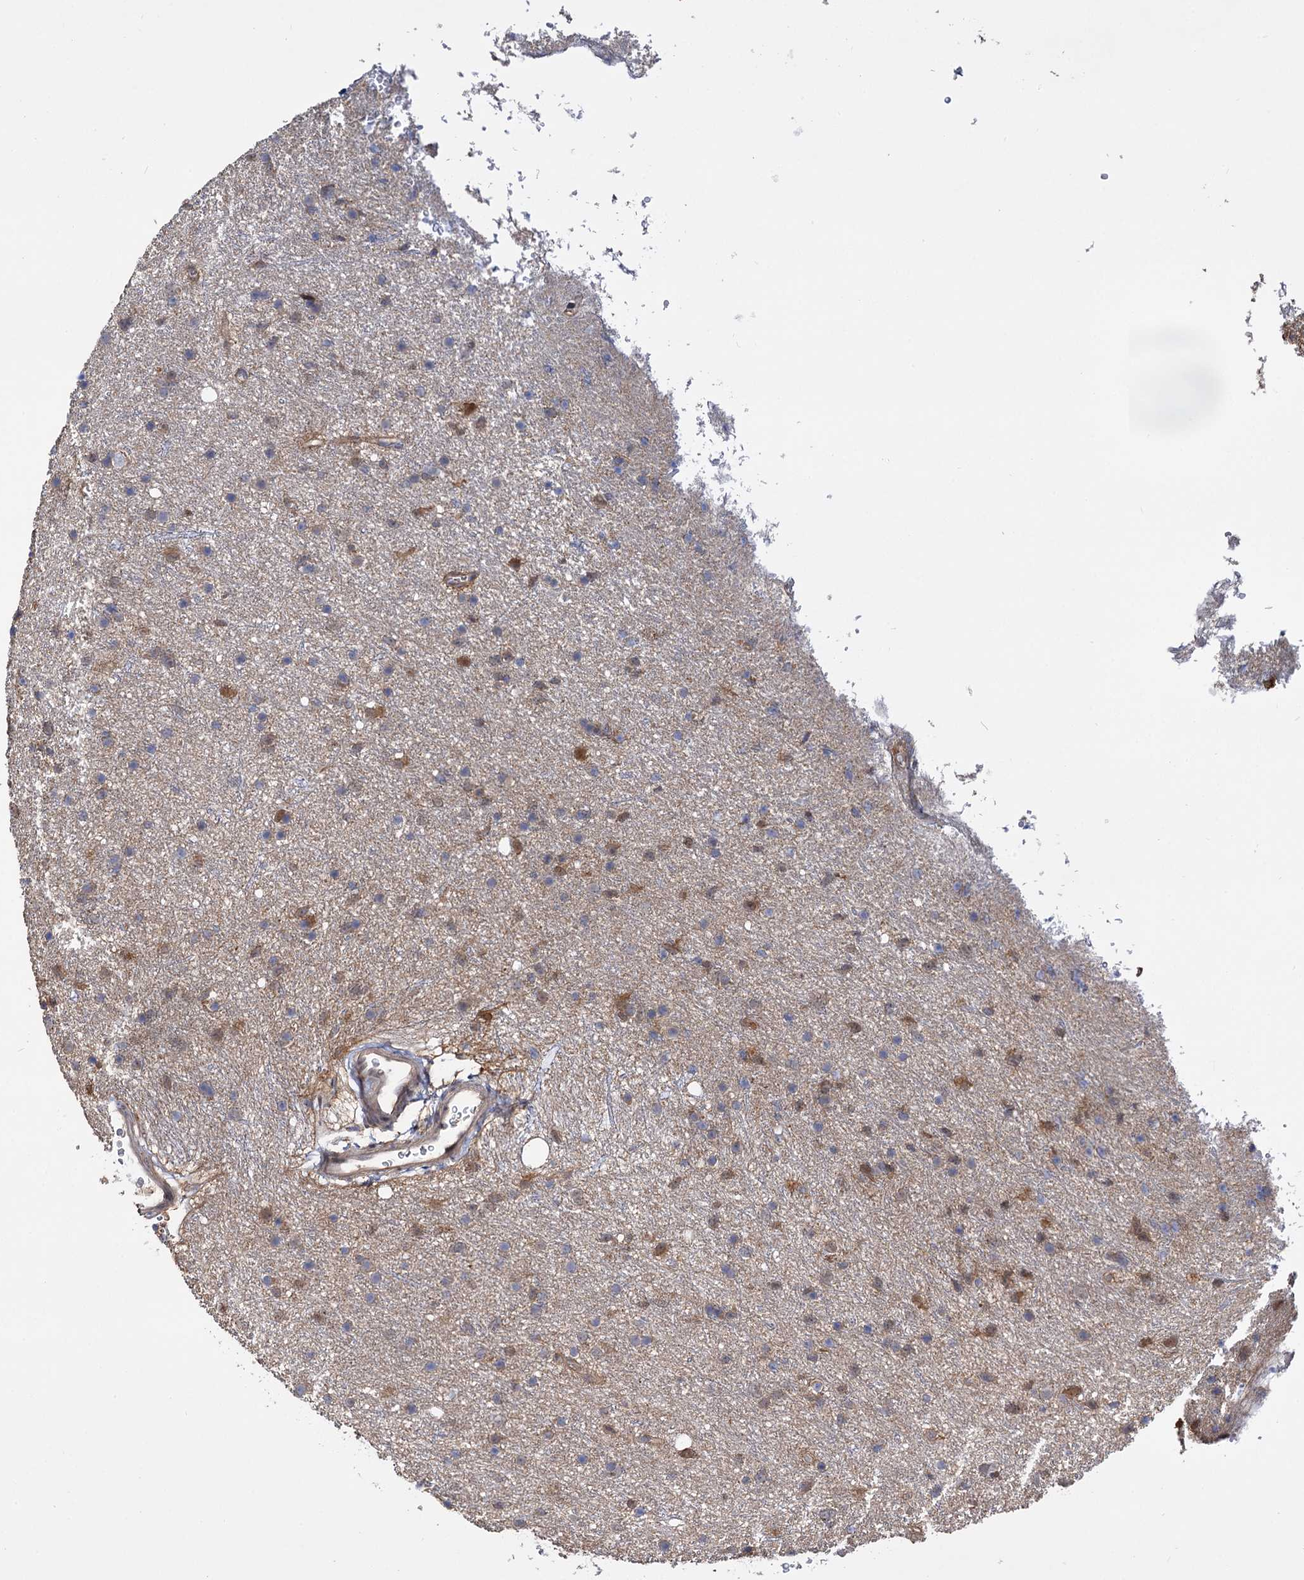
{"staining": {"intensity": "weak", "quantity": "25%-75%", "location": "cytoplasmic/membranous"}, "tissue": "glioma", "cell_type": "Tumor cells", "image_type": "cancer", "snomed": [{"axis": "morphology", "description": "Glioma, malignant, Low grade"}, {"axis": "topography", "description": "Cerebral cortex"}], "caption": "Immunohistochemical staining of low-grade glioma (malignant) demonstrates weak cytoplasmic/membranous protein expression in about 25%-75% of tumor cells. (Stains: DAB (3,3'-diaminobenzidine) in brown, nuclei in blue, Microscopy: brightfield microscopy at high magnification).", "gene": "IDI1", "patient": {"sex": "female", "age": 39}}